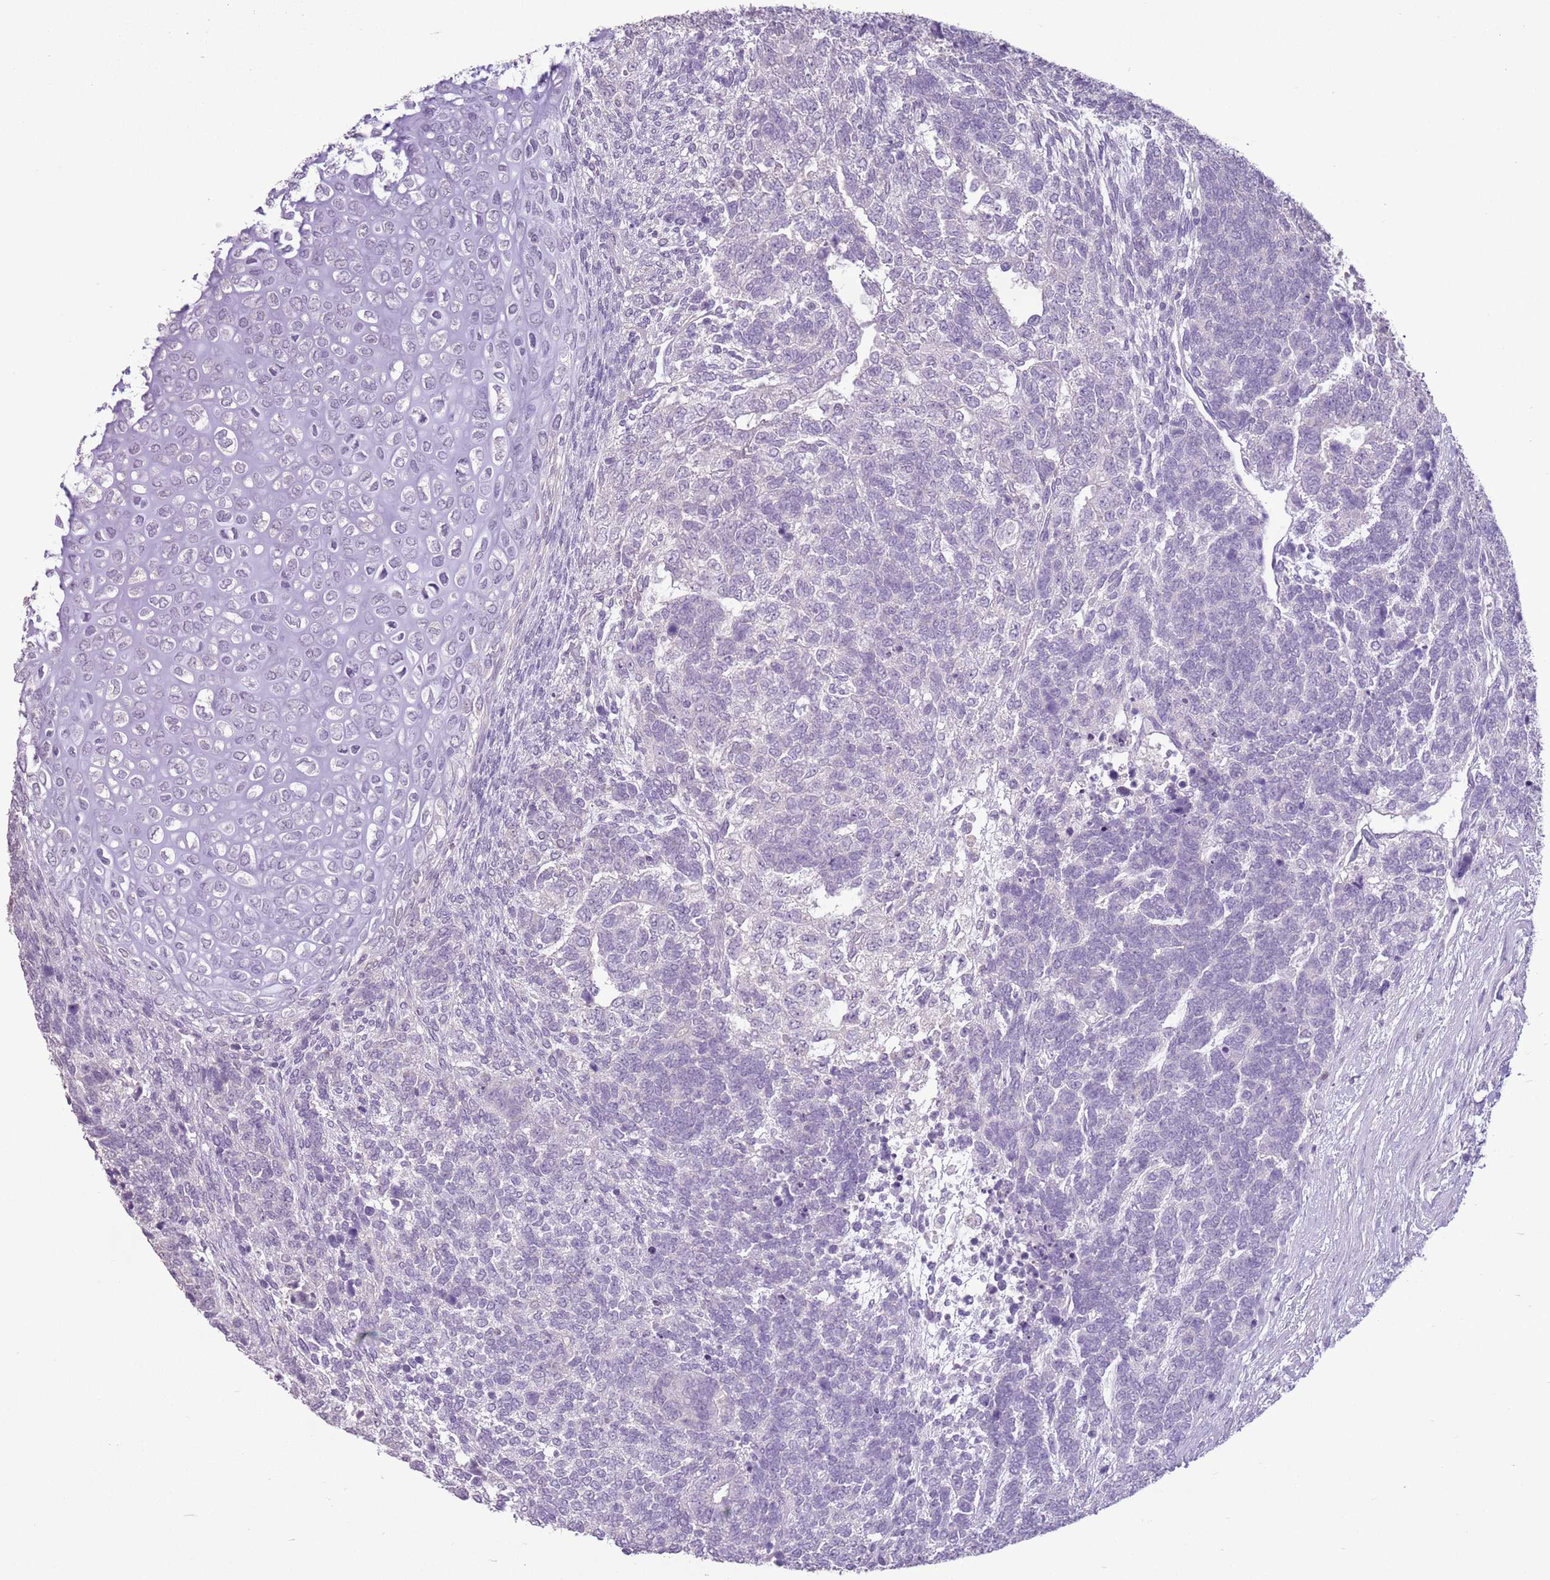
{"staining": {"intensity": "negative", "quantity": "none", "location": "none"}, "tissue": "testis cancer", "cell_type": "Tumor cells", "image_type": "cancer", "snomed": [{"axis": "morphology", "description": "Carcinoma, Embryonal, NOS"}, {"axis": "topography", "description": "Testis"}], "caption": "An image of human testis embryonal carcinoma is negative for staining in tumor cells.", "gene": "CELF6", "patient": {"sex": "male", "age": 23}}